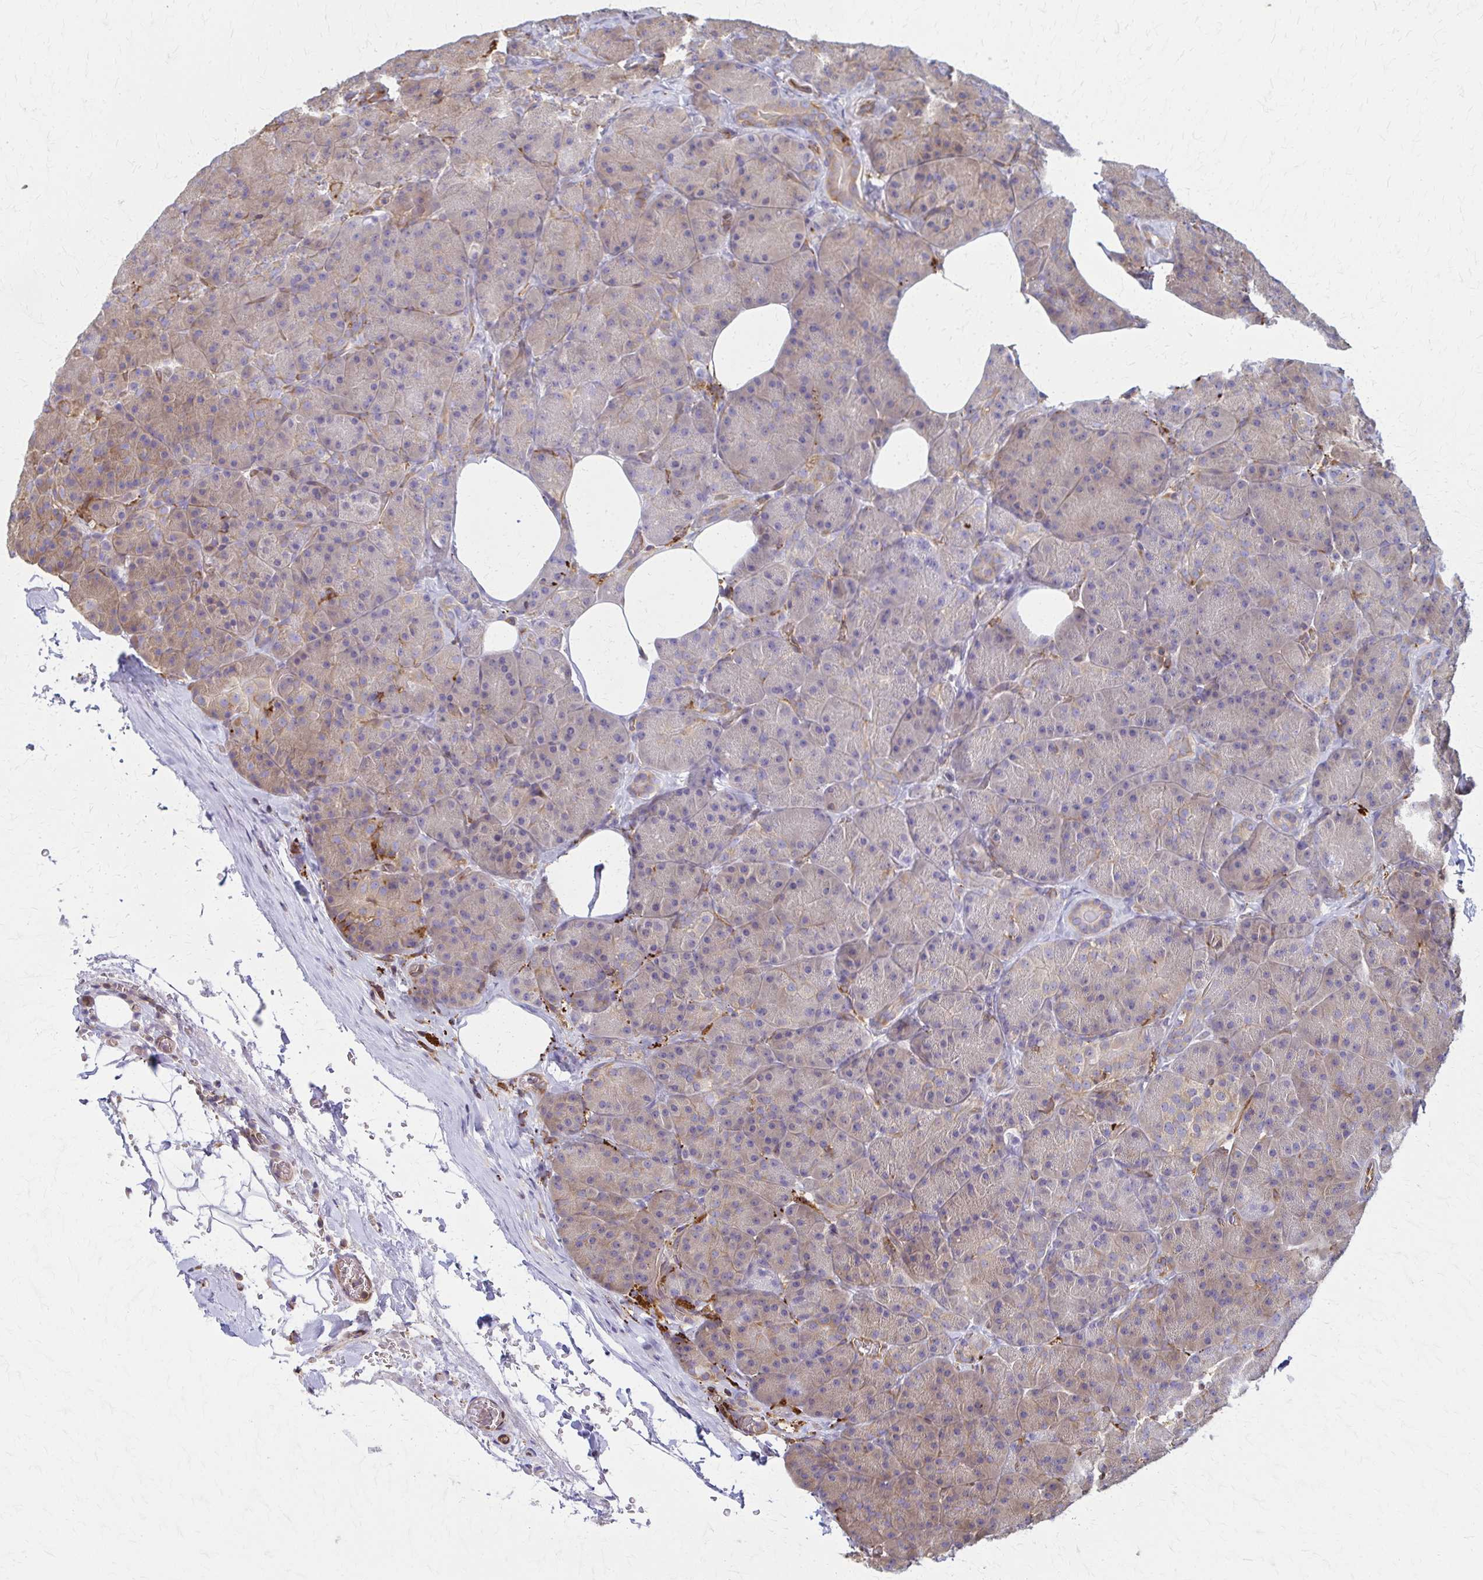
{"staining": {"intensity": "moderate", "quantity": "25%-75%", "location": "cytoplasmic/membranous"}, "tissue": "pancreas", "cell_type": "Exocrine glandular cells", "image_type": "normal", "snomed": [{"axis": "morphology", "description": "Normal tissue, NOS"}, {"axis": "topography", "description": "Pancreas"}], "caption": "IHC of unremarkable human pancreas shows medium levels of moderate cytoplasmic/membranous positivity in approximately 25%-75% of exocrine glandular cells. The protein is shown in brown color, while the nuclei are stained blue.", "gene": "WASF2", "patient": {"sex": "male", "age": 57}}